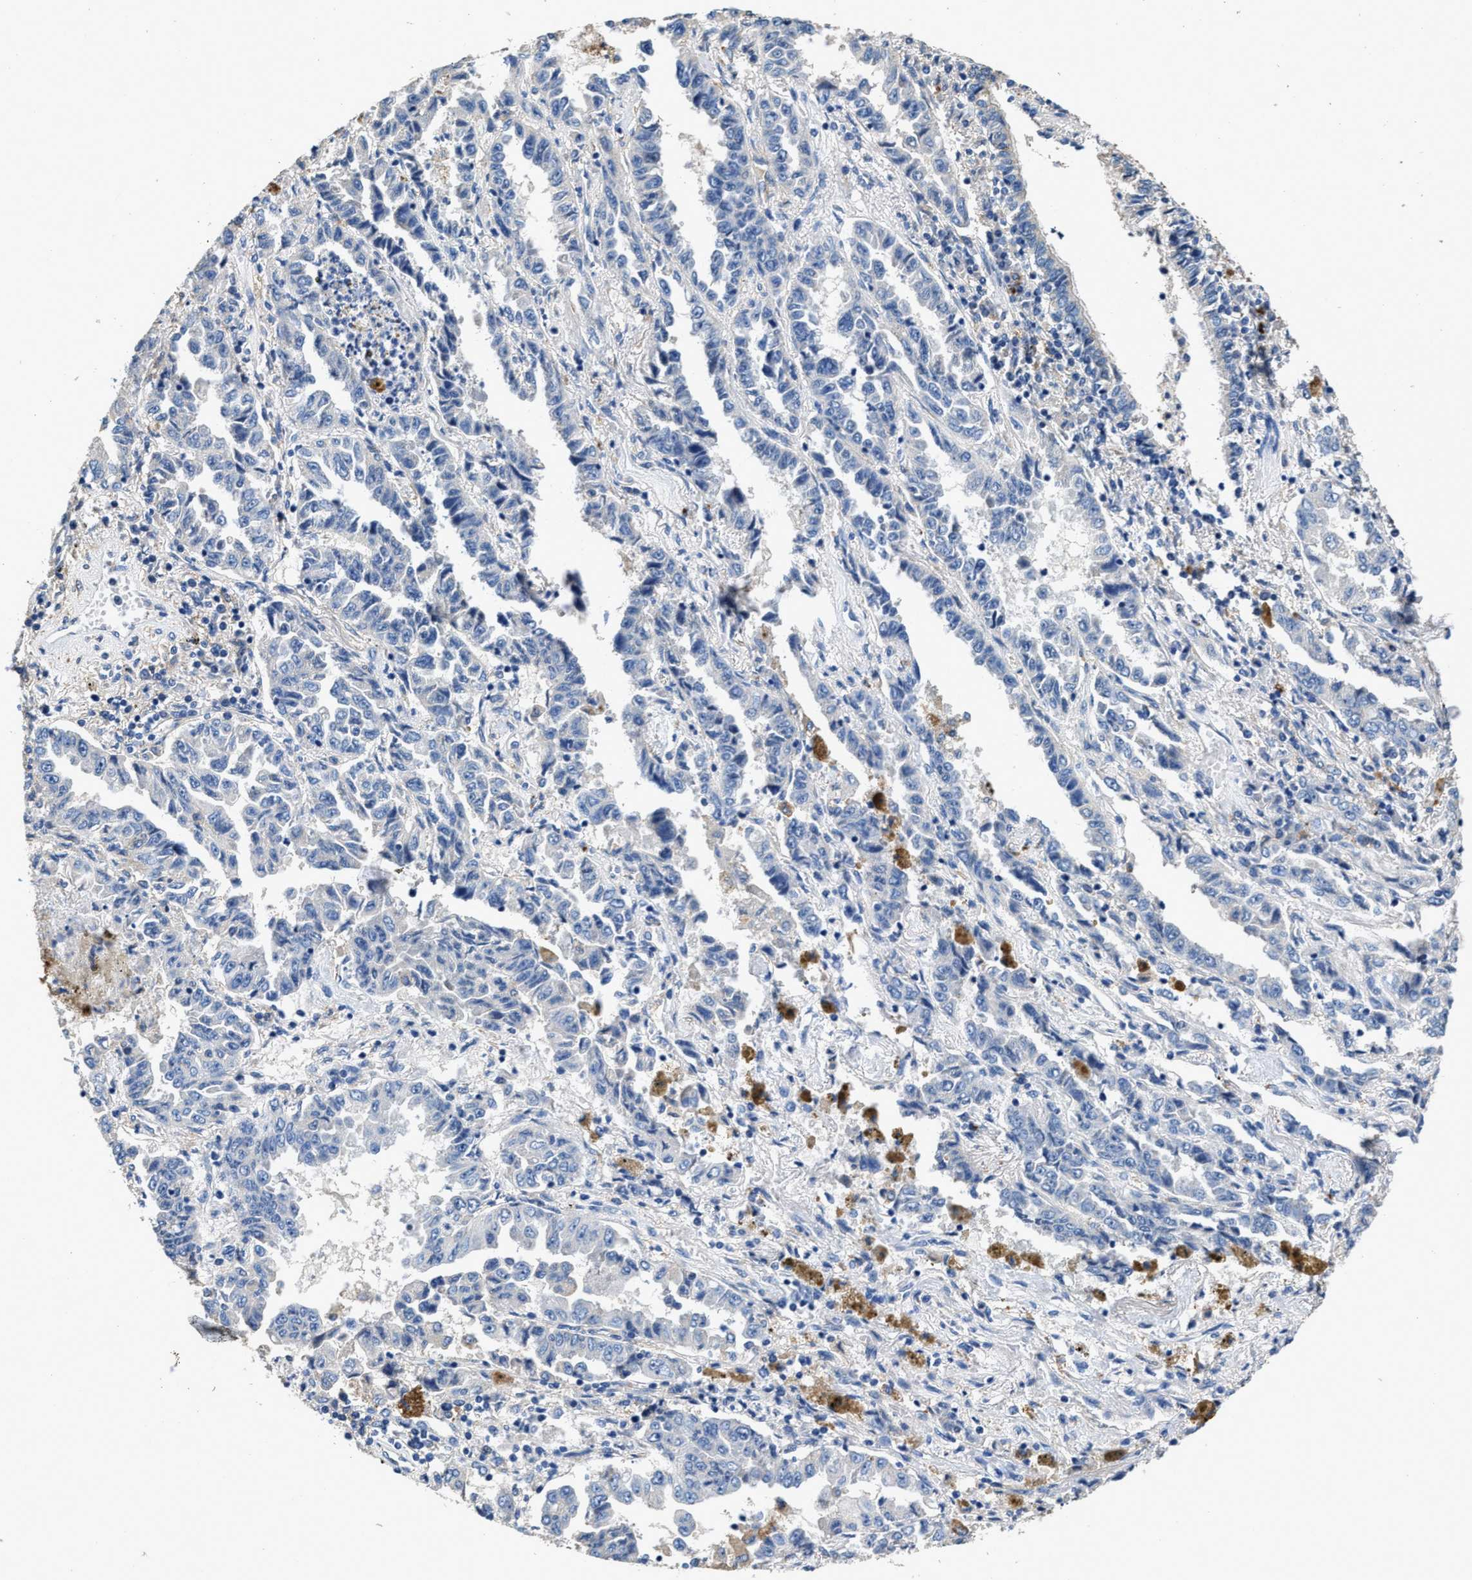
{"staining": {"intensity": "negative", "quantity": "none", "location": "none"}, "tissue": "lung cancer", "cell_type": "Tumor cells", "image_type": "cancer", "snomed": [{"axis": "morphology", "description": "Adenocarcinoma, NOS"}, {"axis": "topography", "description": "Lung"}], "caption": "An image of lung adenocarcinoma stained for a protein shows no brown staining in tumor cells. The staining is performed using DAB (3,3'-diaminobenzidine) brown chromogen with nuclei counter-stained in using hematoxylin.", "gene": "PEG10", "patient": {"sex": "female", "age": 51}}